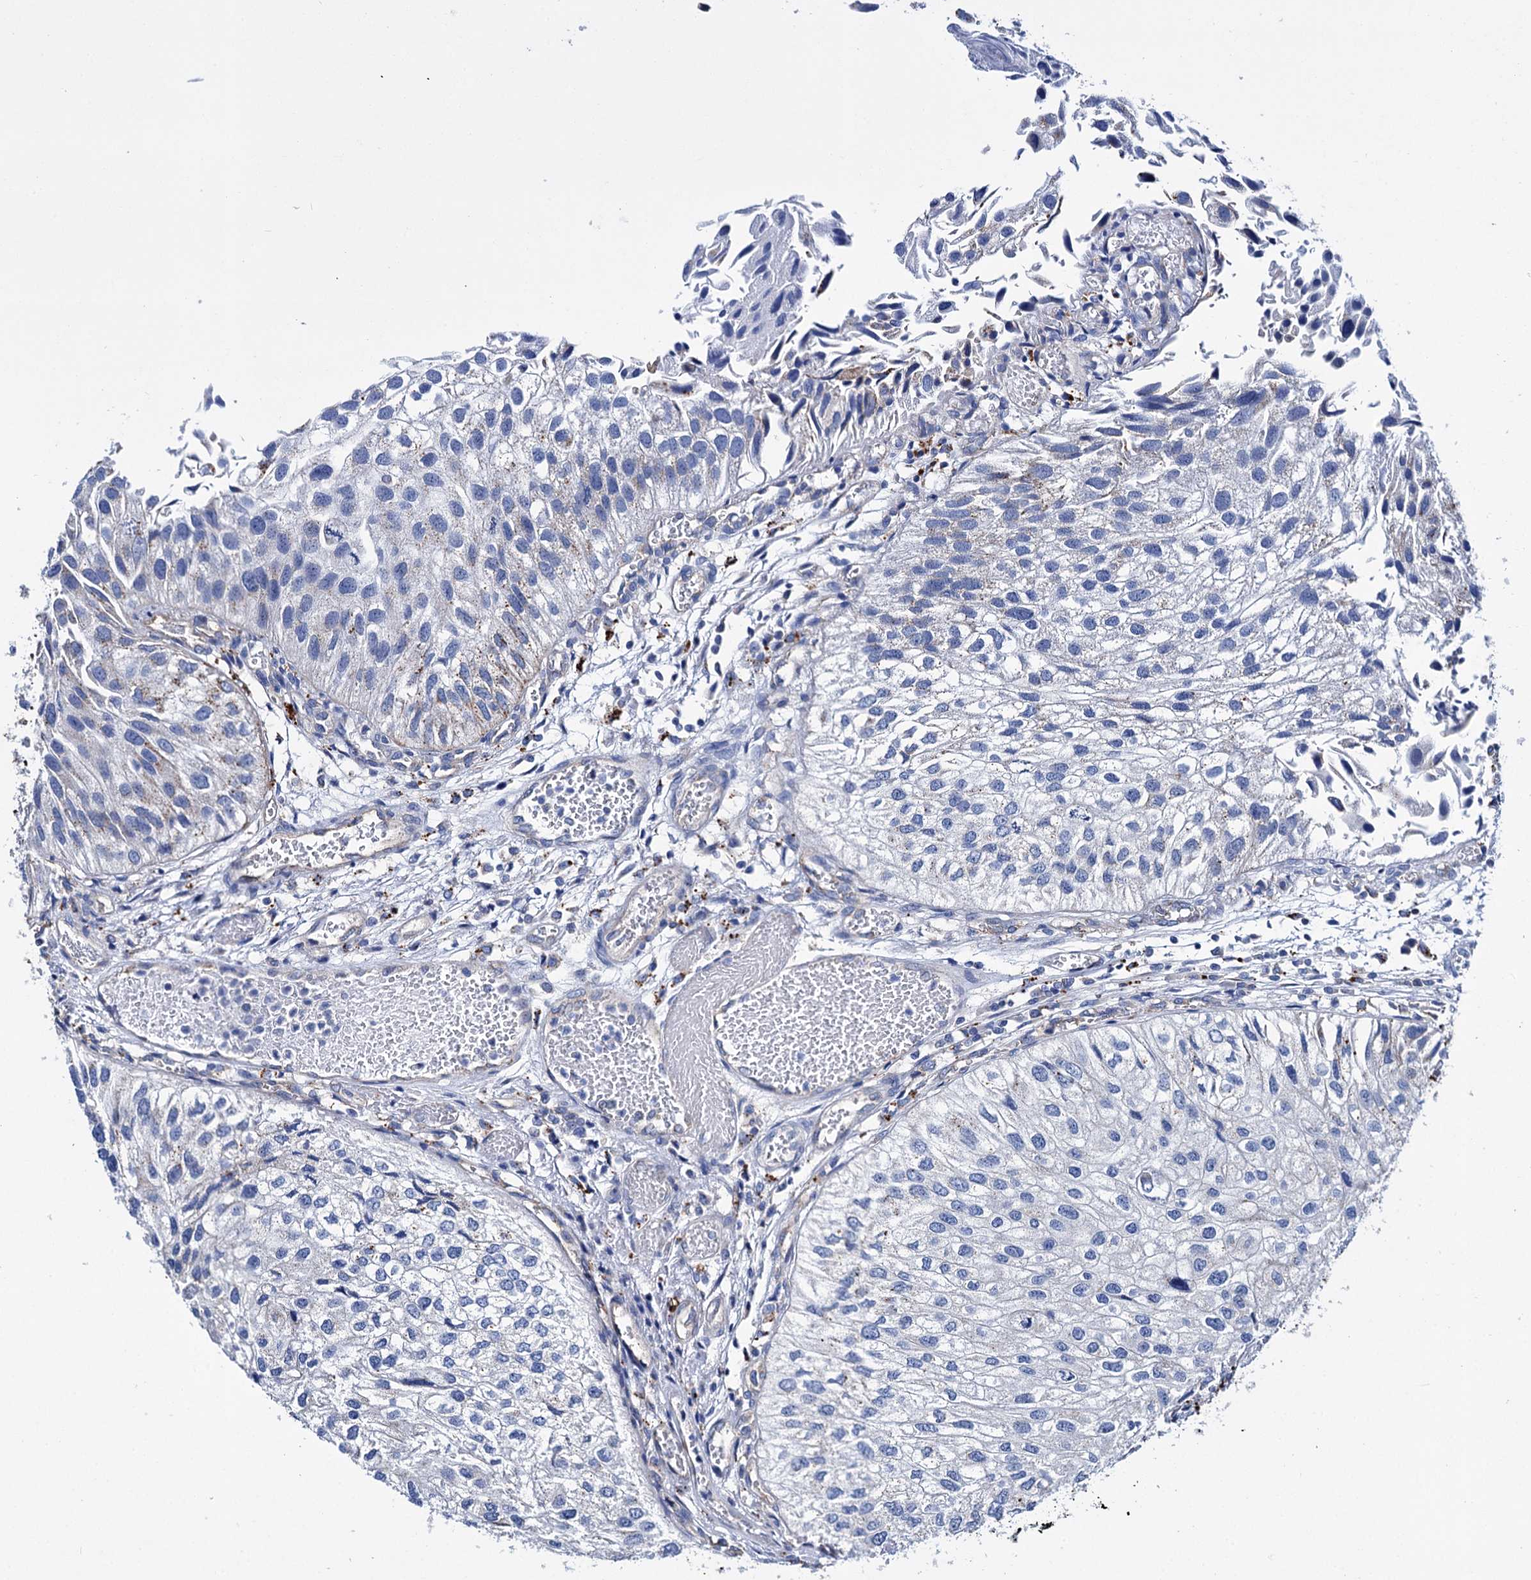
{"staining": {"intensity": "negative", "quantity": "none", "location": "none"}, "tissue": "urothelial cancer", "cell_type": "Tumor cells", "image_type": "cancer", "snomed": [{"axis": "morphology", "description": "Urothelial carcinoma, Low grade"}, {"axis": "topography", "description": "Urinary bladder"}], "caption": "Tumor cells are negative for protein expression in human urothelial carcinoma (low-grade). (DAB immunohistochemistry (IHC), high magnification).", "gene": "SCPEP1", "patient": {"sex": "female", "age": 89}}